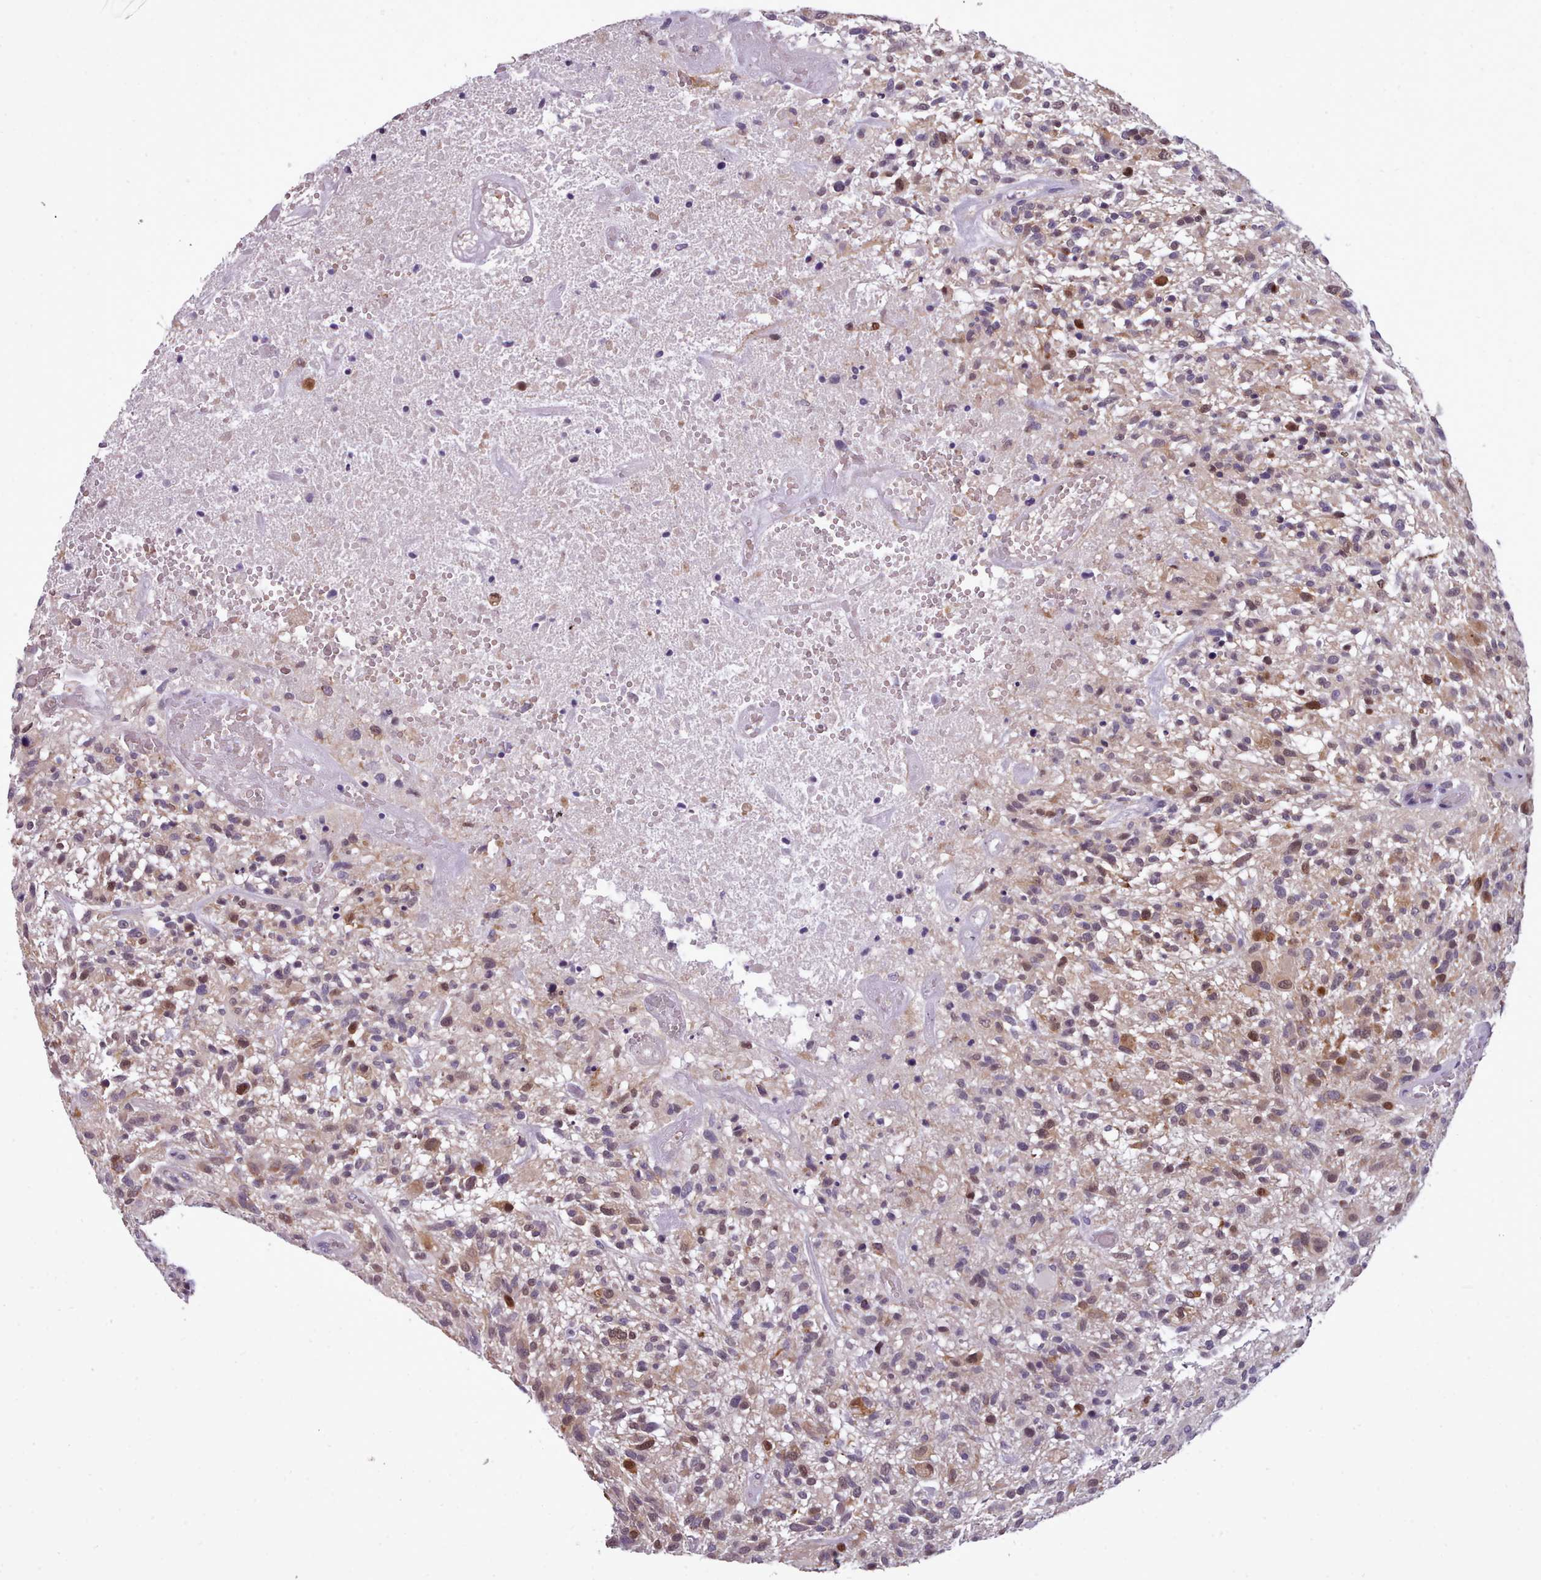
{"staining": {"intensity": "moderate", "quantity": "25%-75%", "location": "cytoplasmic/membranous,nuclear"}, "tissue": "glioma", "cell_type": "Tumor cells", "image_type": "cancer", "snomed": [{"axis": "morphology", "description": "Glioma, malignant, High grade"}, {"axis": "topography", "description": "Brain"}], "caption": "Immunohistochemistry staining of glioma, which reveals medium levels of moderate cytoplasmic/membranous and nuclear staining in about 25%-75% of tumor cells indicating moderate cytoplasmic/membranous and nuclear protein expression. The staining was performed using DAB (brown) for protein detection and nuclei were counterstained in hematoxylin (blue).", "gene": "KCTD16", "patient": {"sex": "male", "age": 47}}